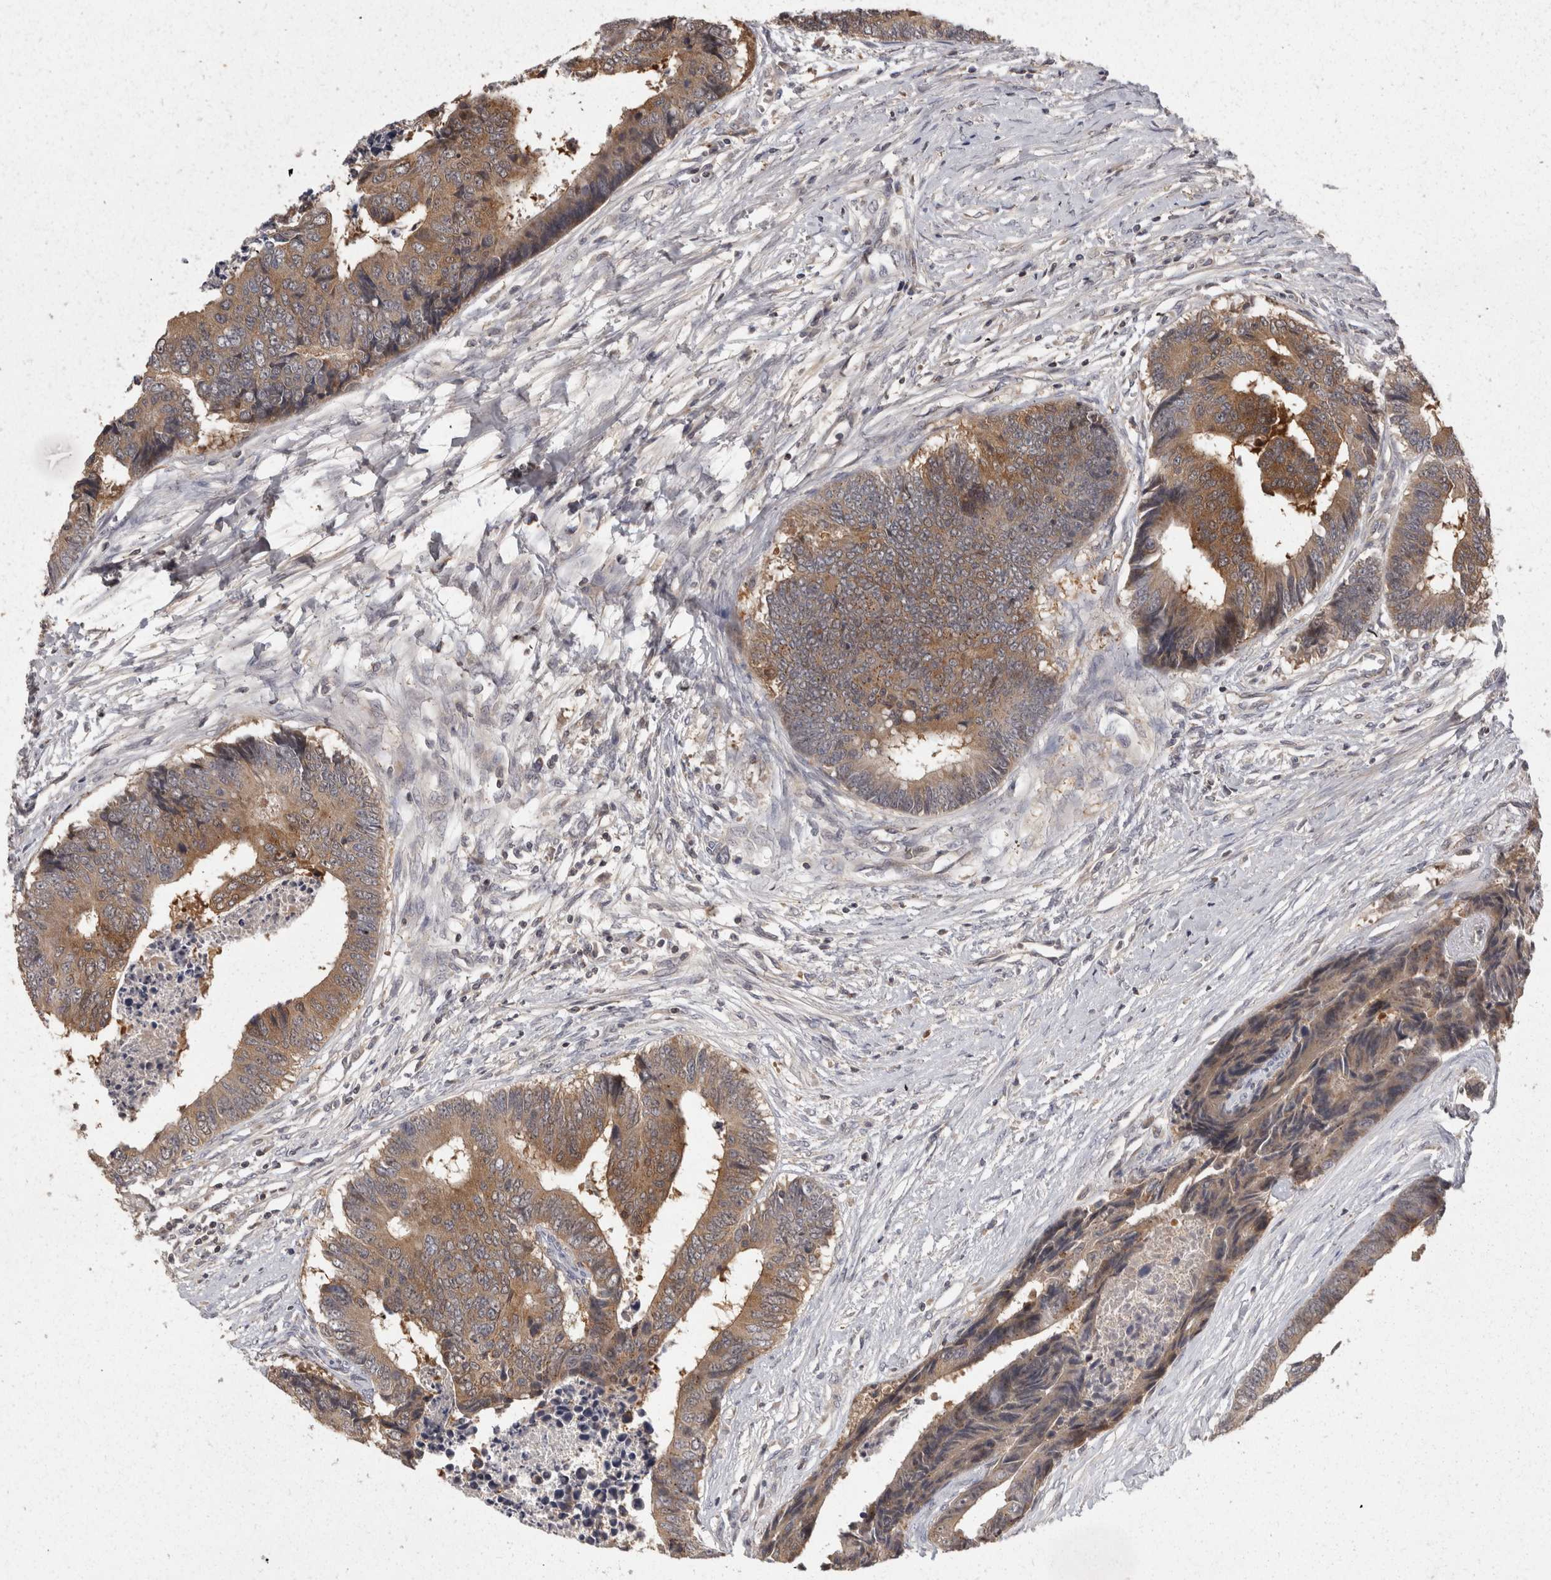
{"staining": {"intensity": "strong", "quantity": ">75%", "location": "cytoplasmic/membranous"}, "tissue": "colorectal cancer", "cell_type": "Tumor cells", "image_type": "cancer", "snomed": [{"axis": "morphology", "description": "Adenocarcinoma, NOS"}, {"axis": "topography", "description": "Rectum"}], "caption": "A brown stain highlights strong cytoplasmic/membranous expression of a protein in colorectal adenocarcinoma tumor cells.", "gene": "ACAT2", "patient": {"sex": "male", "age": 84}}